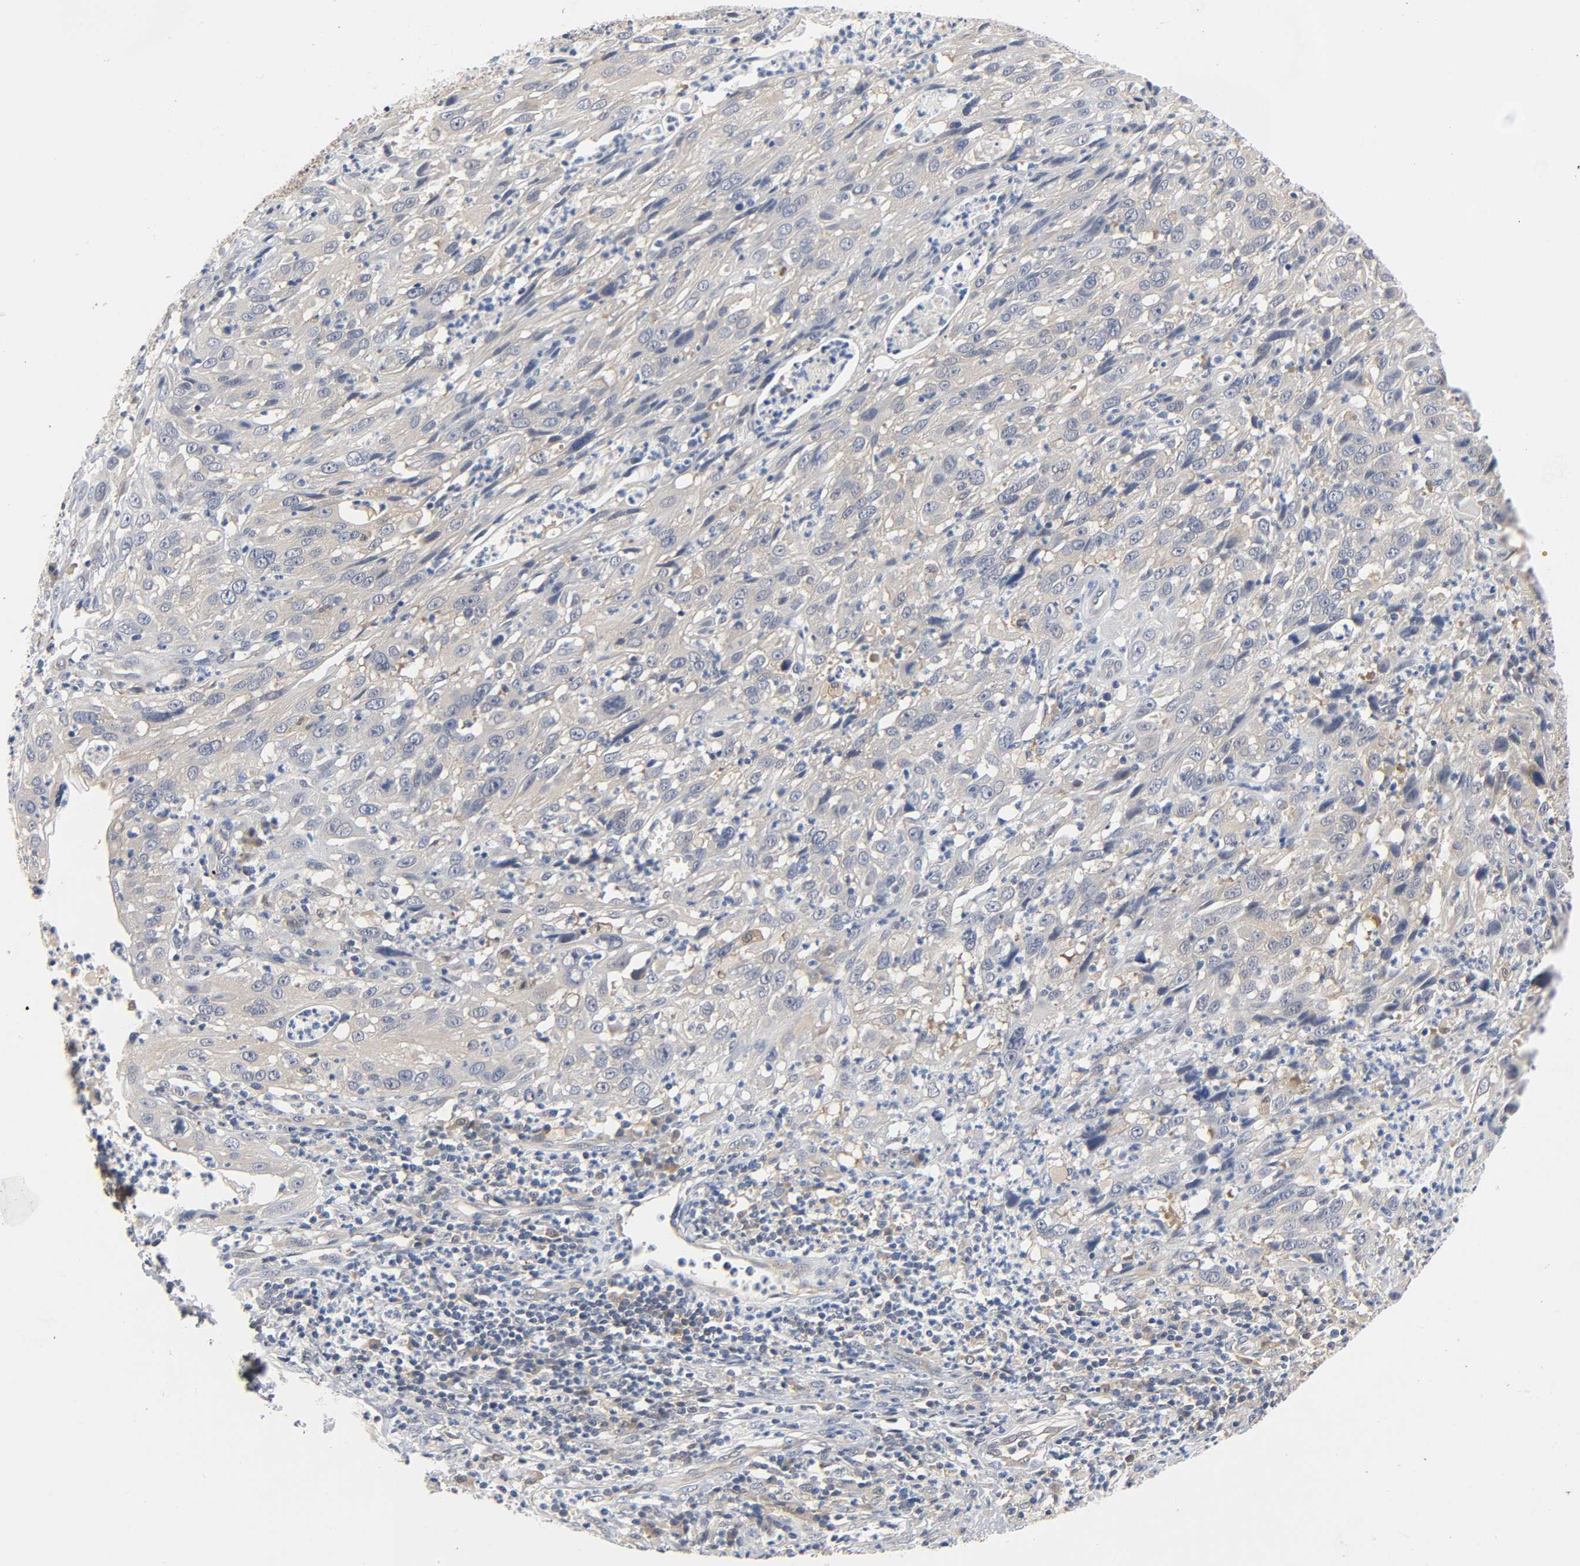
{"staining": {"intensity": "weak", "quantity": "<25%", "location": "cytoplasmic/membranous"}, "tissue": "cervical cancer", "cell_type": "Tumor cells", "image_type": "cancer", "snomed": [{"axis": "morphology", "description": "Squamous cell carcinoma, NOS"}, {"axis": "topography", "description": "Cervix"}], "caption": "A high-resolution histopathology image shows immunohistochemistry staining of cervical squamous cell carcinoma, which reveals no significant positivity in tumor cells. Brightfield microscopy of immunohistochemistry (IHC) stained with DAB (3,3'-diaminobenzidine) (brown) and hematoxylin (blue), captured at high magnification.", "gene": "FYN", "patient": {"sex": "female", "age": 32}}